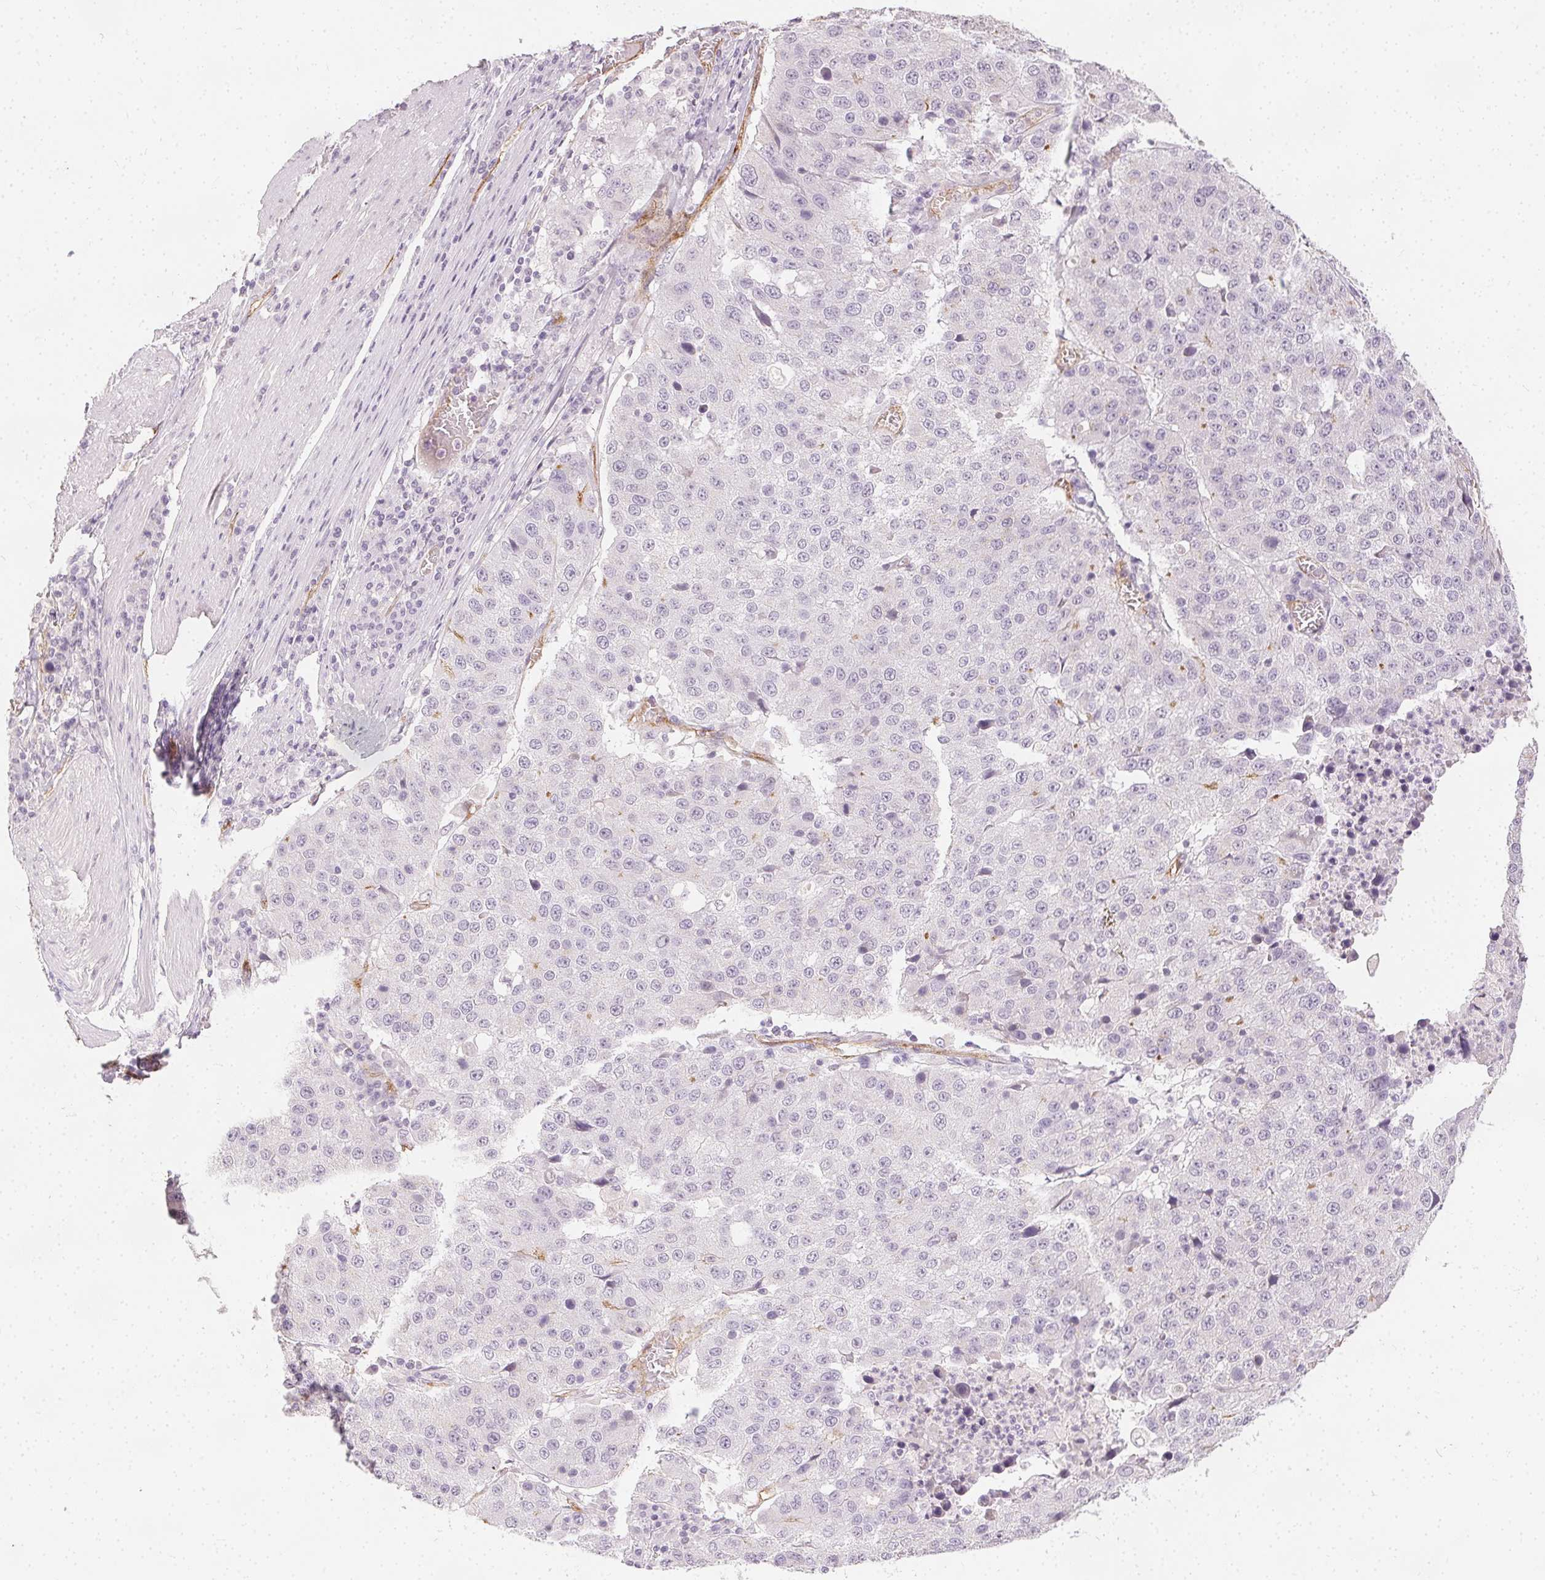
{"staining": {"intensity": "negative", "quantity": "none", "location": "none"}, "tissue": "stomach cancer", "cell_type": "Tumor cells", "image_type": "cancer", "snomed": [{"axis": "morphology", "description": "Adenocarcinoma, NOS"}, {"axis": "topography", "description": "Stomach"}], "caption": "This is an immunohistochemistry histopathology image of adenocarcinoma (stomach). There is no staining in tumor cells.", "gene": "PODXL", "patient": {"sex": "male", "age": 71}}